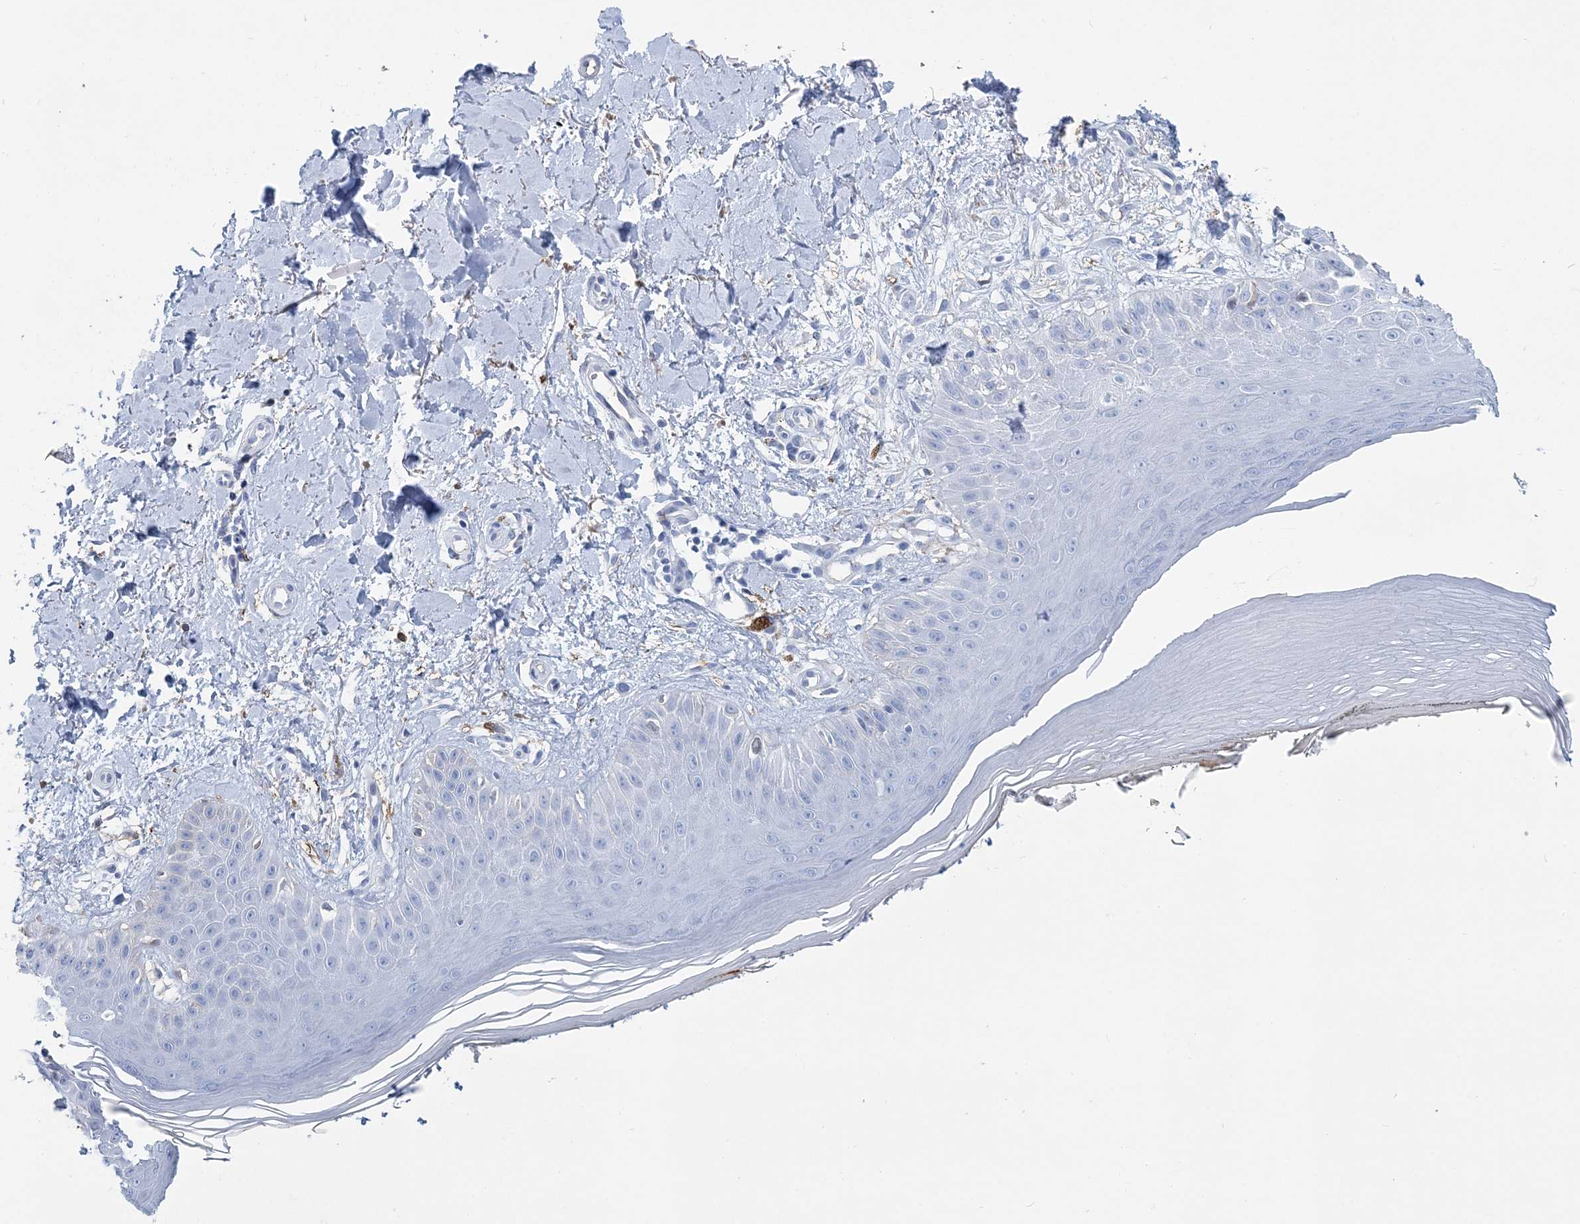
{"staining": {"intensity": "negative", "quantity": "none", "location": "none"}, "tissue": "skin", "cell_type": "Fibroblasts", "image_type": "normal", "snomed": [{"axis": "morphology", "description": "Normal tissue, NOS"}, {"axis": "topography", "description": "Skin"}], "caption": "High power microscopy histopathology image of an immunohistochemistry histopathology image of benign skin, revealing no significant staining in fibroblasts. Brightfield microscopy of immunohistochemistry stained with DAB (brown) and hematoxylin (blue), captured at high magnification.", "gene": "NKX6", "patient": {"sex": "female", "age": 64}}